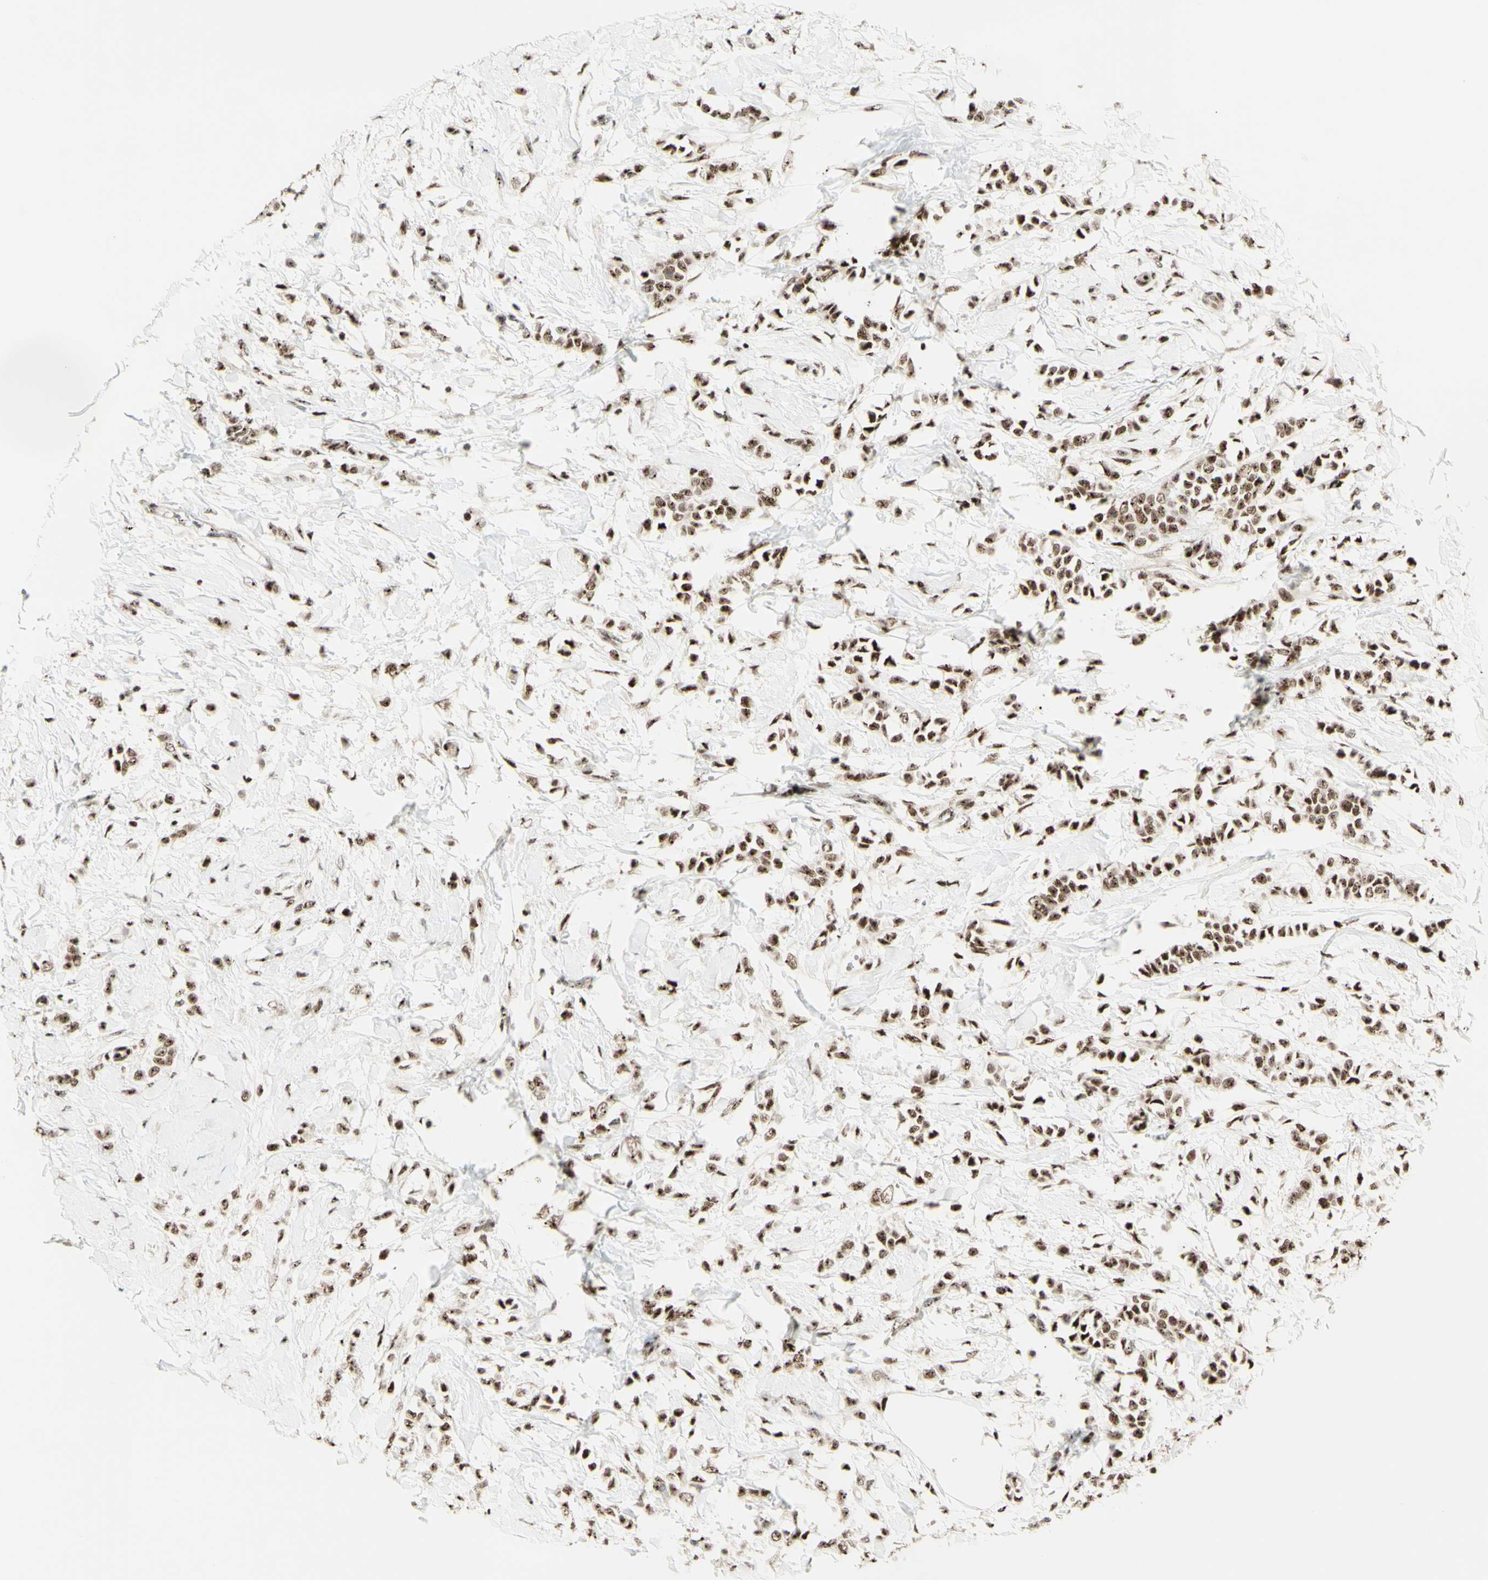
{"staining": {"intensity": "moderate", "quantity": ">75%", "location": "nuclear"}, "tissue": "breast cancer", "cell_type": "Tumor cells", "image_type": "cancer", "snomed": [{"axis": "morphology", "description": "Lobular carcinoma, in situ"}, {"axis": "morphology", "description": "Lobular carcinoma"}, {"axis": "topography", "description": "Breast"}], "caption": "Breast cancer (lobular carcinoma) tissue exhibits moderate nuclear positivity in approximately >75% of tumor cells, visualized by immunohistochemistry. The protein of interest is shown in brown color, while the nuclei are stained blue.", "gene": "DHX9", "patient": {"sex": "female", "age": 41}}